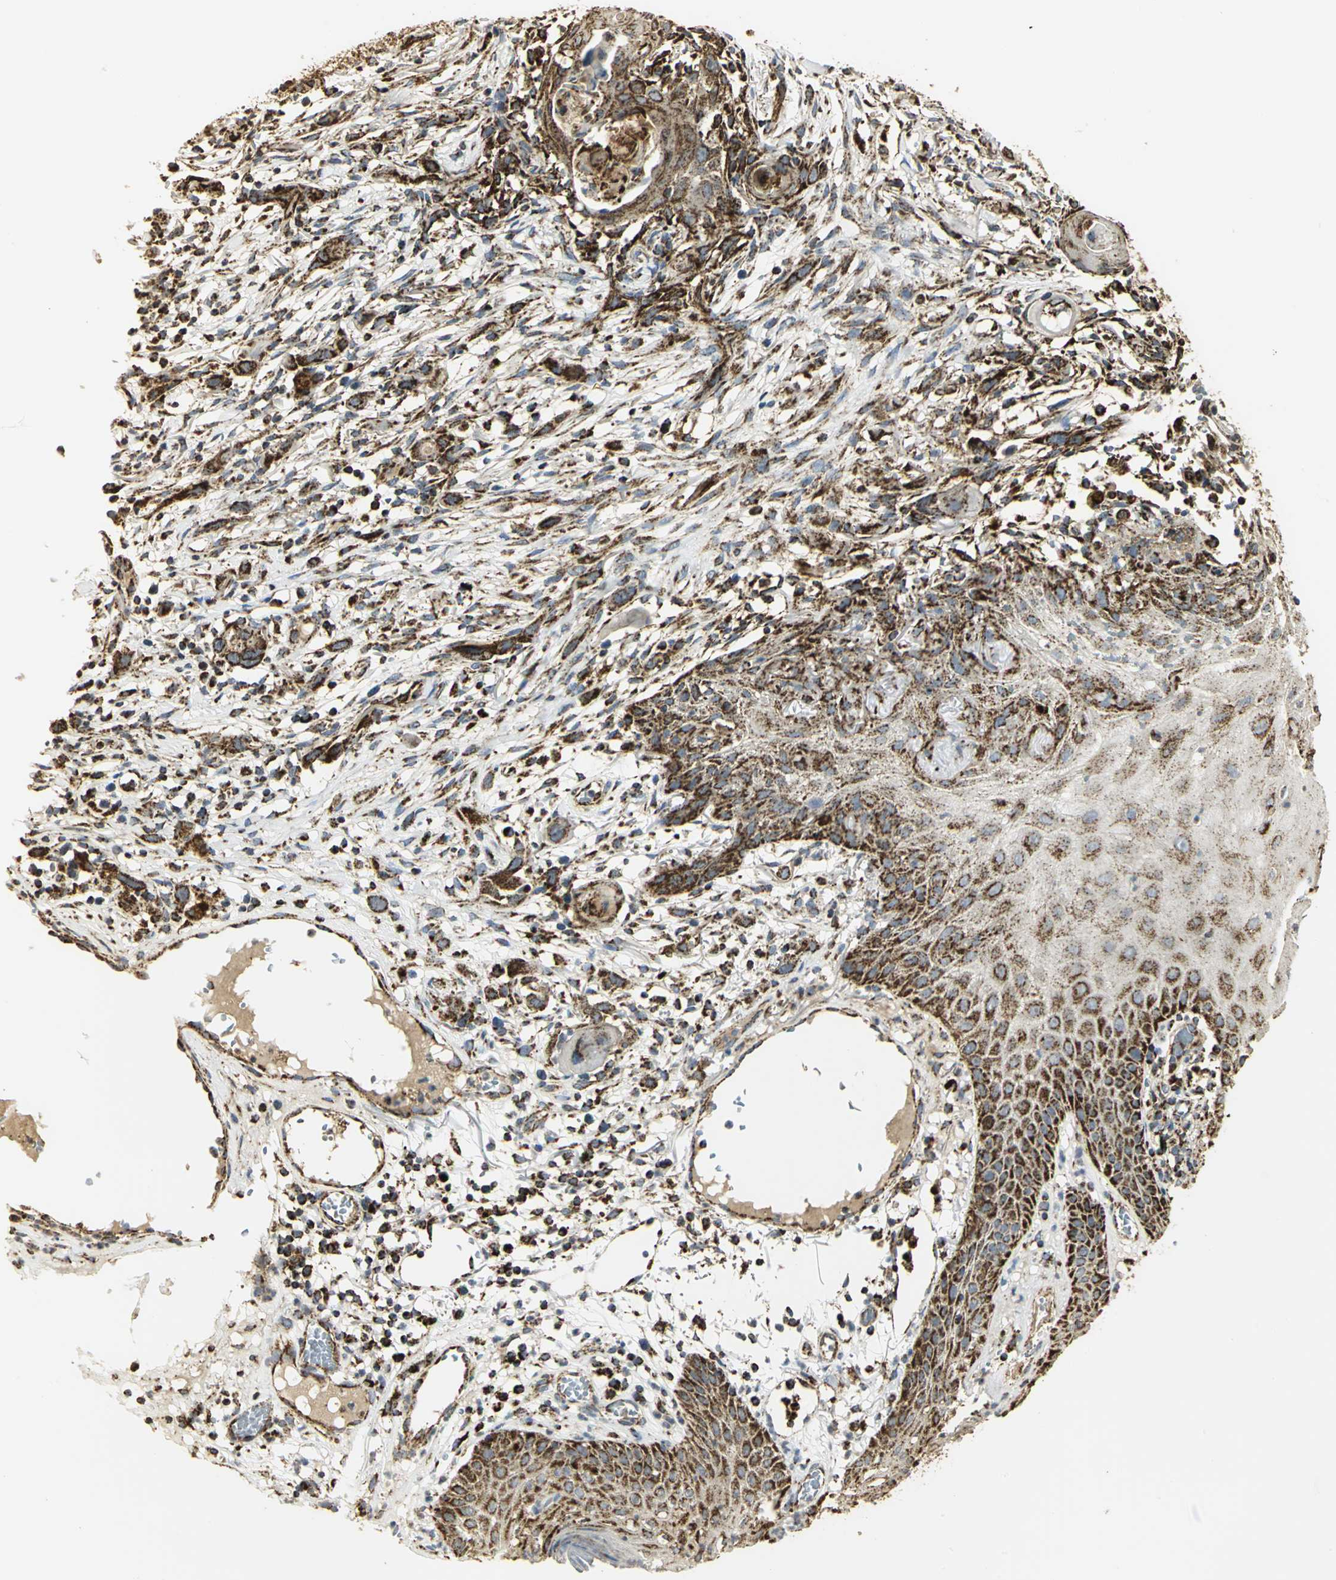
{"staining": {"intensity": "strong", "quantity": ">75%", "location": "cytoplasmic/membranous"}, "tissue": "skin cancer", "cell_type": "Tumor cells", "image_type": "cancer", "snomed": [{"axis": "morphology", "description": "Normal tissue, NOS"}, {"axis": "morphology", "description": "Squamous cell carcinoma, NOS"}, {"axis": "topography", "description": "Skin"}], "caption": "Protein staining exhibits strong cytoplasmic/membranous positivity in approximately >75% of tumor cells in skin cancer.", "gene": "VDAC1", "patient": {"sex": "female", "age": 59}}